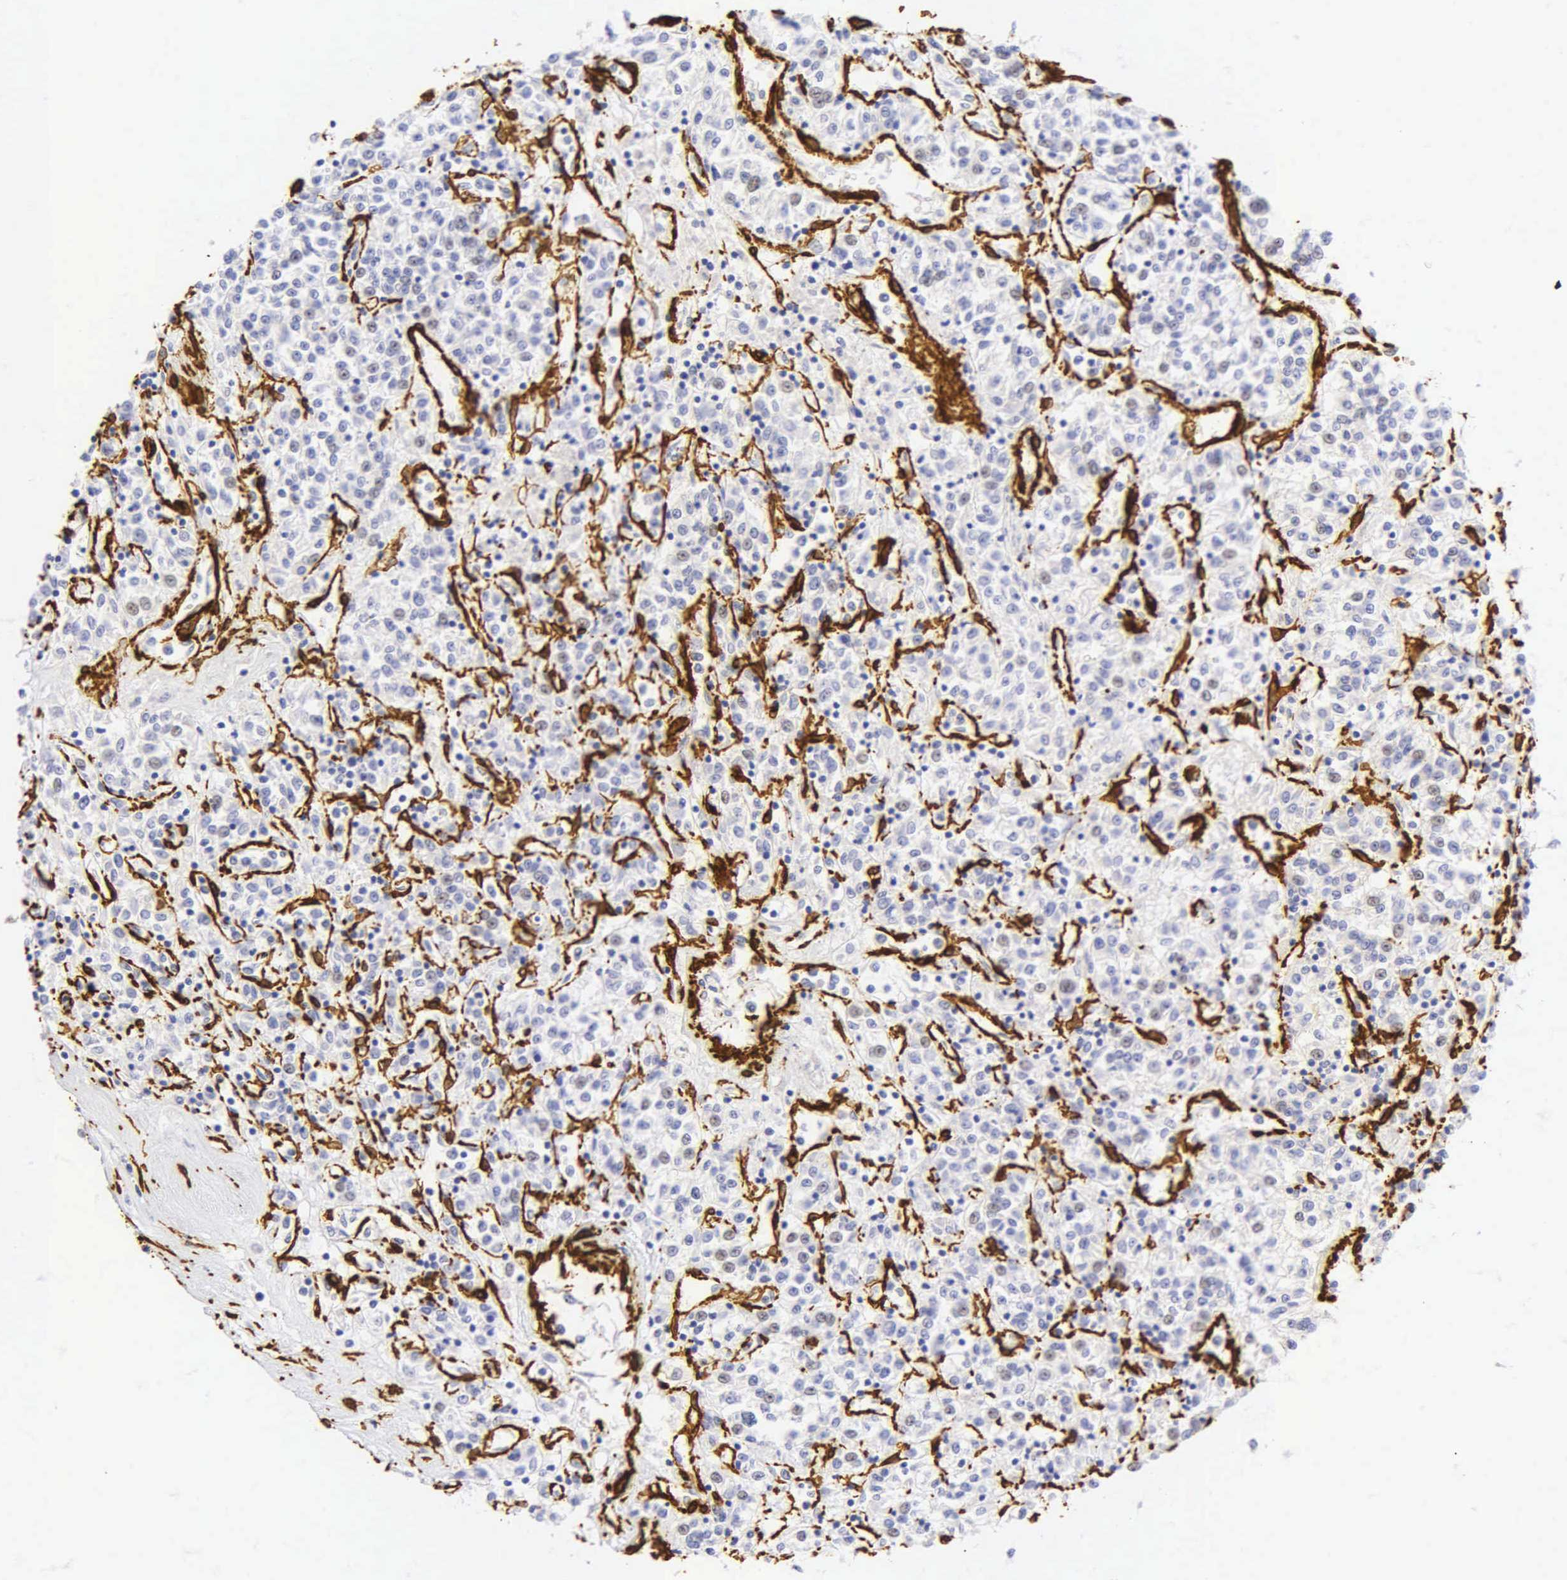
{"staining": {"intensity": "weak", "quantity": "<25%", "location": "nuclear"}, "tissue": "renal cancer", "cell_type": "Tumor cells", "image_type": "cancer", "snomed": [{"axis": "morphology", "description": "Adenocarcinoma, NOS"}, {"axis": "topography", "description": "Kidney"}], "caption": "Image shows no significant protein staining in tumor cells of renal adenocarcinoma.", "gene": "ACTA2", "patient": {"sex": "female", "age": 76}}